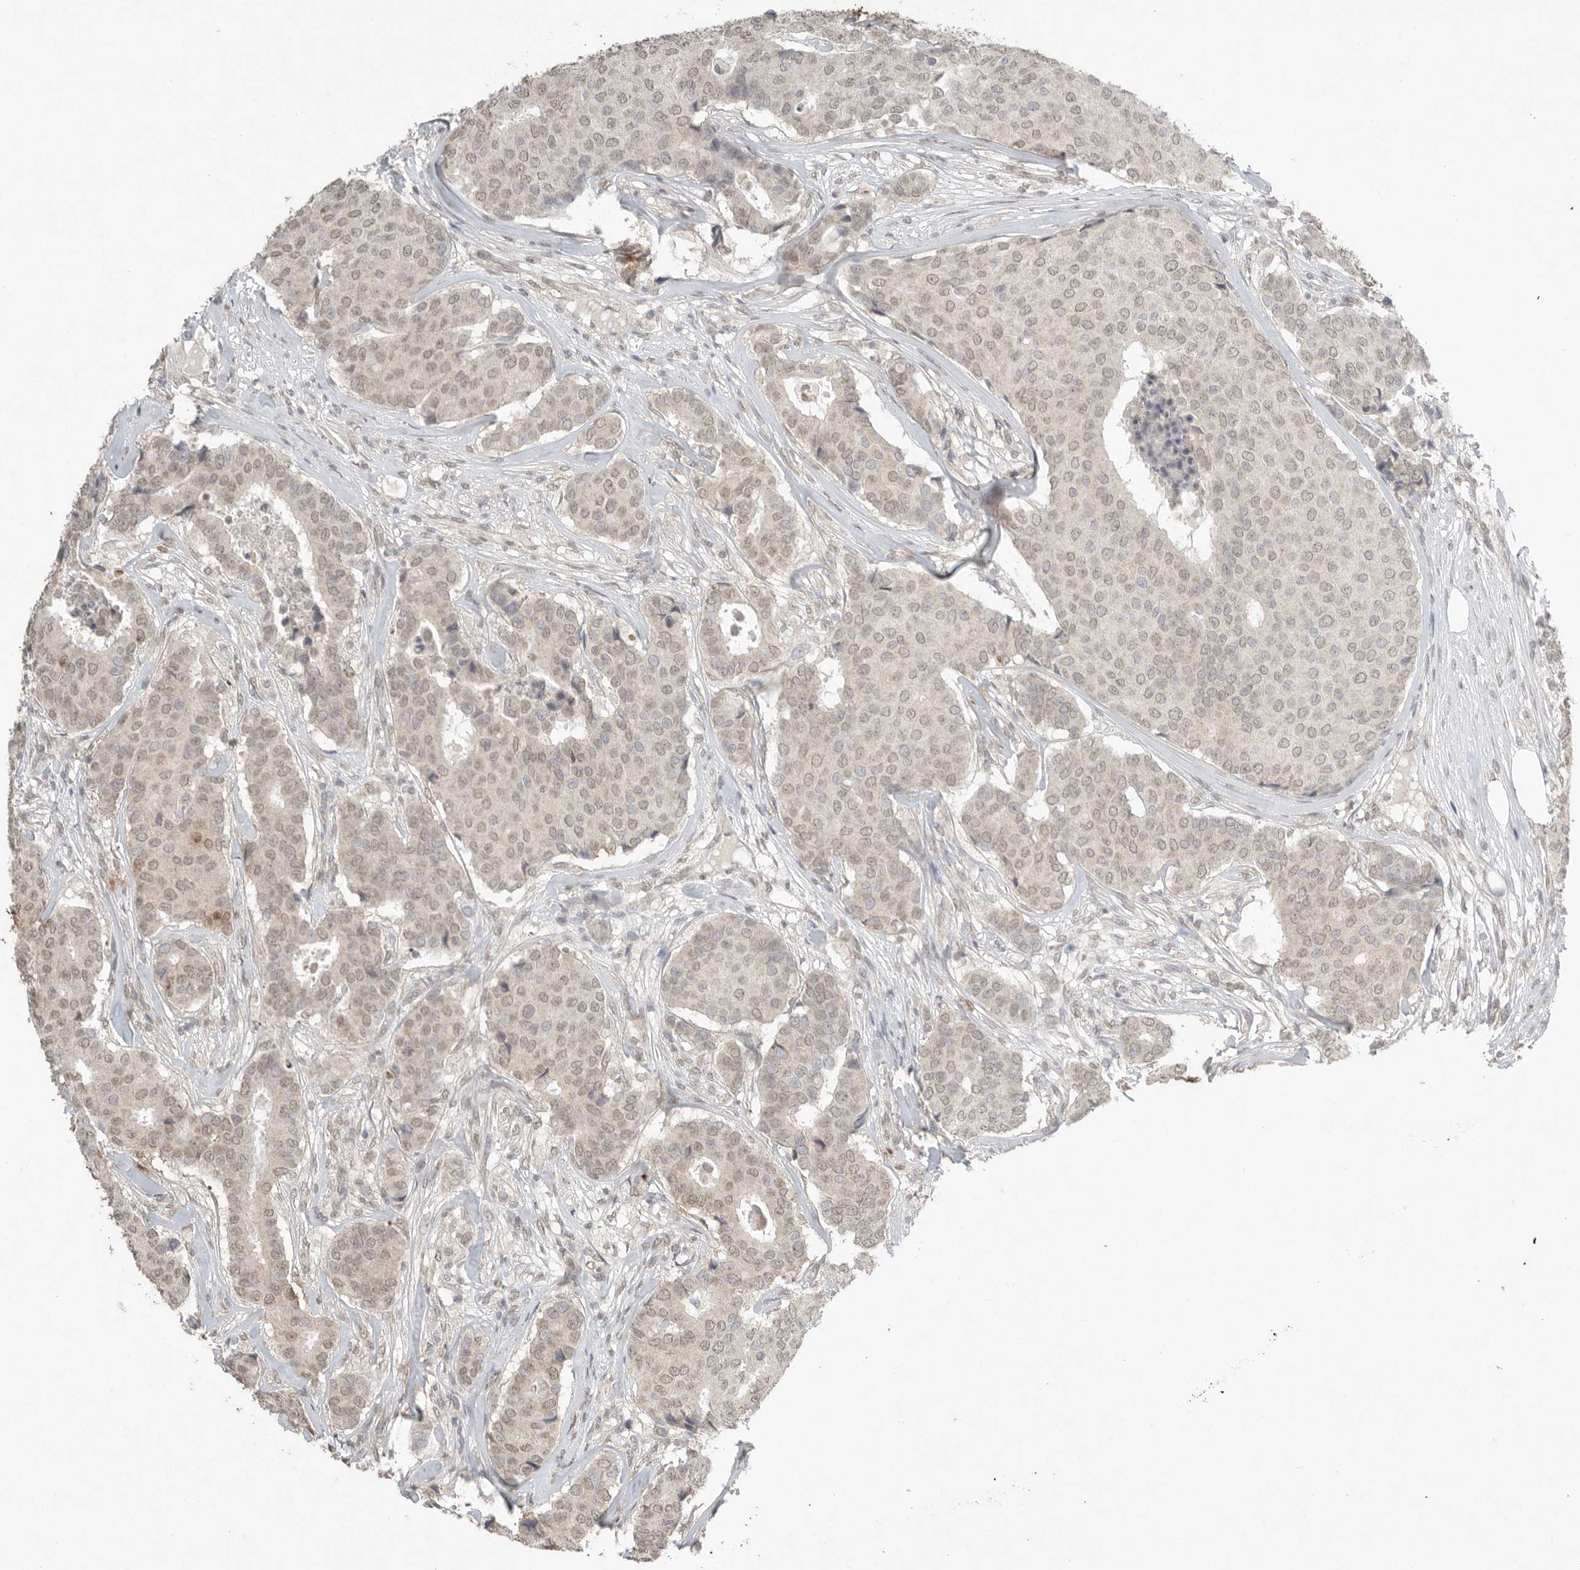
{"staining": {"intensity": "weak", "quantity": ">75%", "location": "nuclear"}, "tissue": "breast cancer", "cell_type": "Tumor cells", "image_type": "cancer", "snomed": [{"axis": "morphology", "description": "Duct carcinoma"}, {"axis": "topography", "description": "Breast"}], "caption": "Immunohistochemical staining of human breast cancer displays low levels of weak nuclear positivity in about >75% of tumor cells.", "gene": "KLK5", "patient": {"sex": "female", "age": 75}}